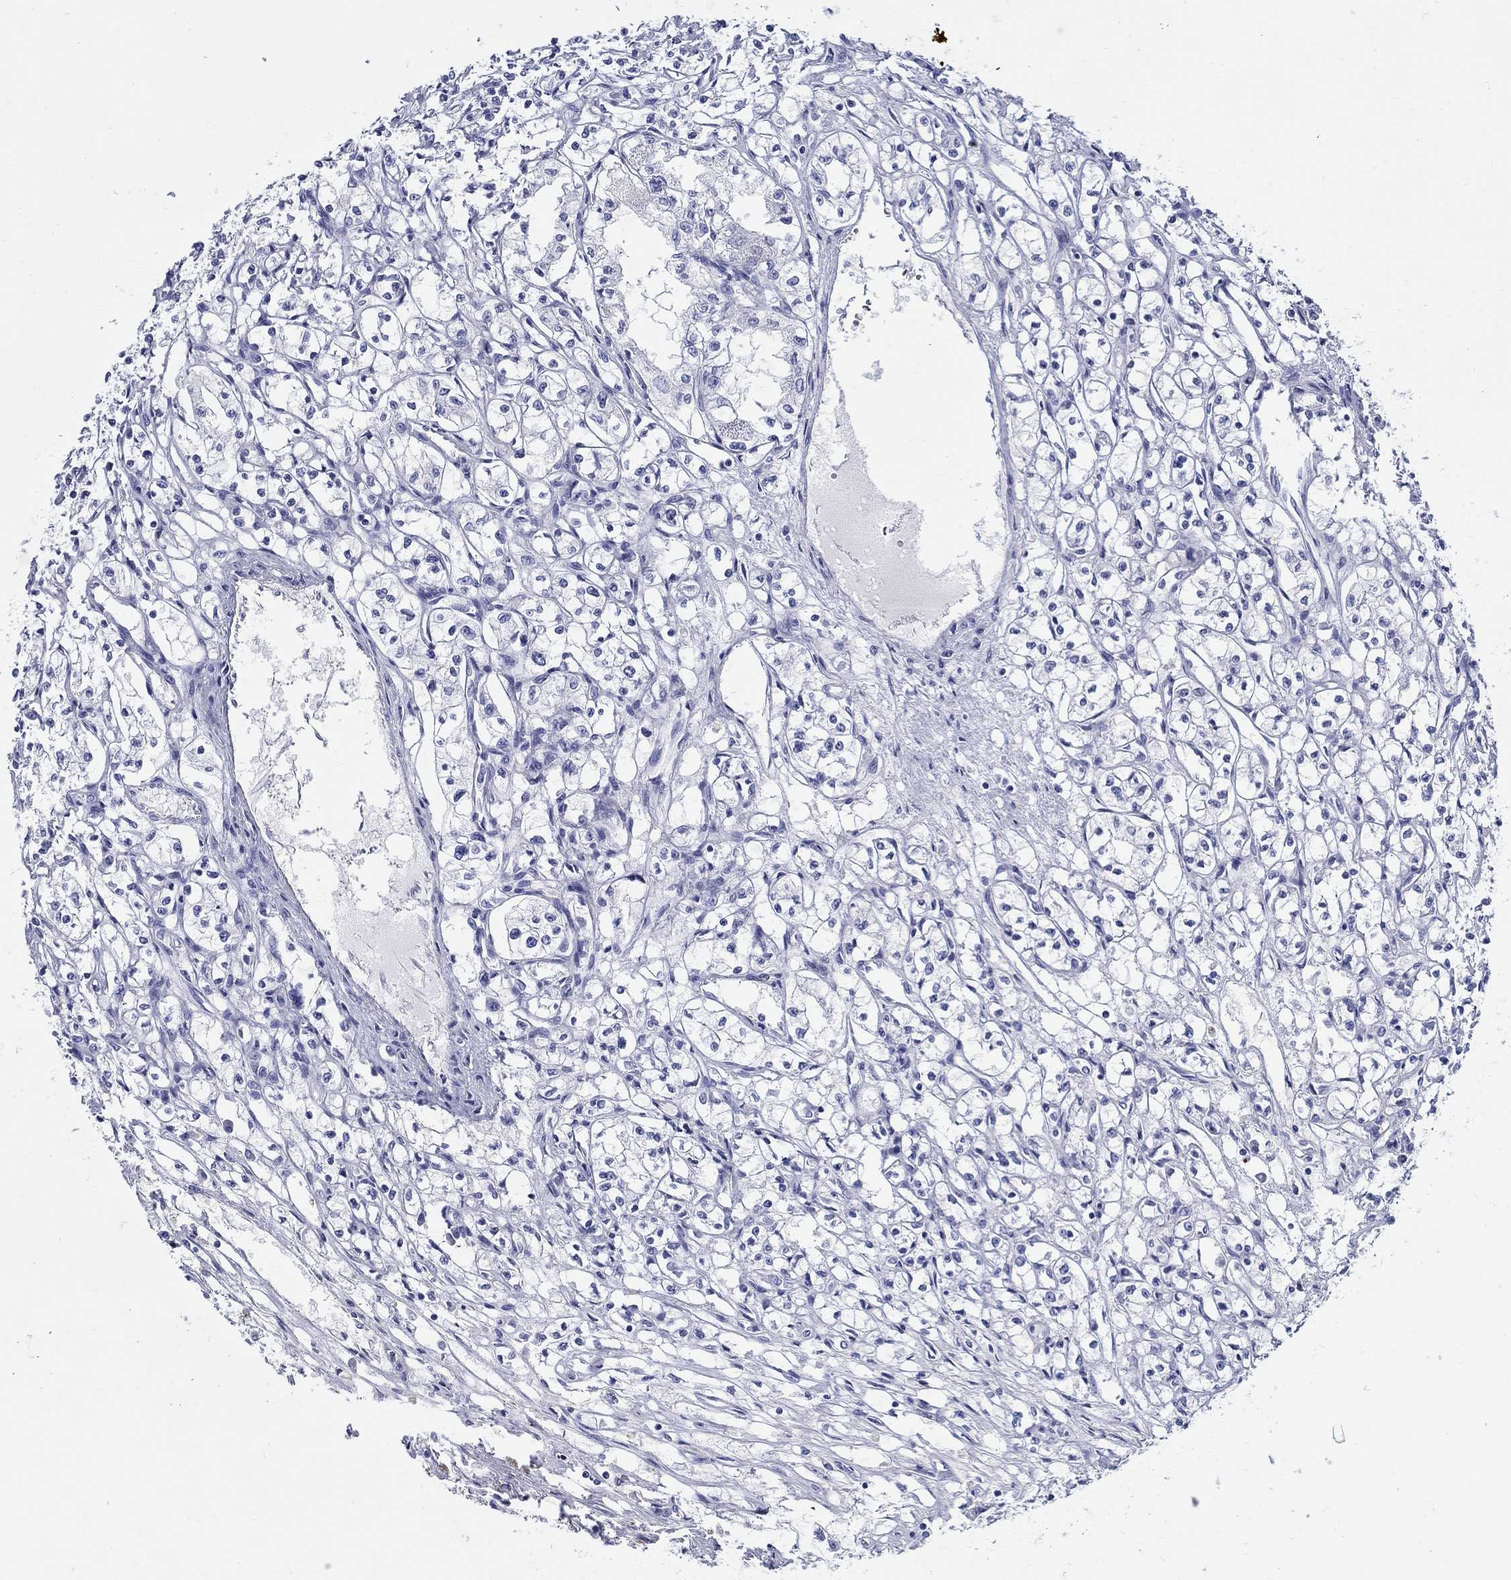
{"staining": {"intensity": "negative", "quantity": "none", "location": "none"}, "tissue": "renal cancer", "cell_type": "Tumor cells", "image_type": "cancer", "snomed": [{"axis": "morphology", "description": "Adenocarcinoma, NOS"}, {"axis": "topography", "description": "Kidney"}], "caption": "A micrograph of human adenocarcinoma (renal) is negative for staining in tumor cells. (Brightfield microscopy of DAB immunohistochemistry at high magnification).", "gene": "CRYGS", "patient": {"sex": "male", "age": 56}}